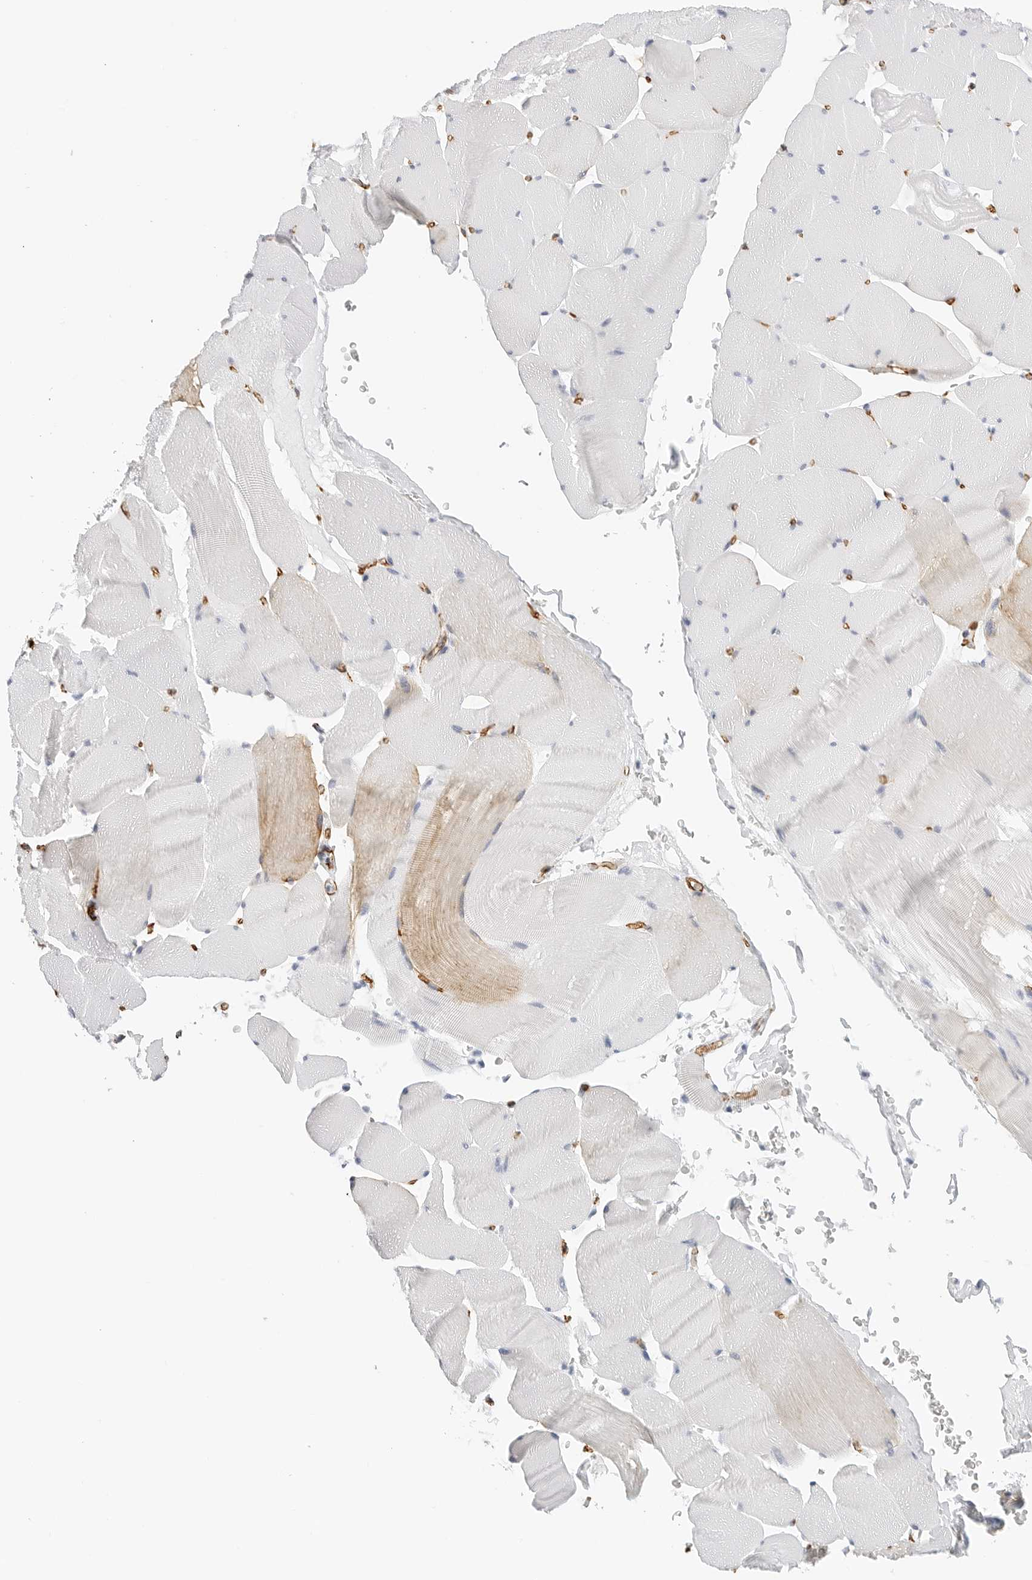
{"staining": {"intensity": "moderate", "quantity": "<25%", "location": "cytoplasmic/membranous"}, "tissue": "skeletal muscle", "cell_type": "Myocytes", "image_type": "normal", "snomed": [{"axis": "morphology", "description": "Normal tissue, NOS"}, {"axis": "topography", "description": "Skeletal muscle"}], "caption": "Skeletal muscle stained with a brown dye shows moderate cytoplasmic/membranous positive expression in approximately <25% of myocytes.", "gene": "NES", "patient": {"sex": "male", "age": 62}}